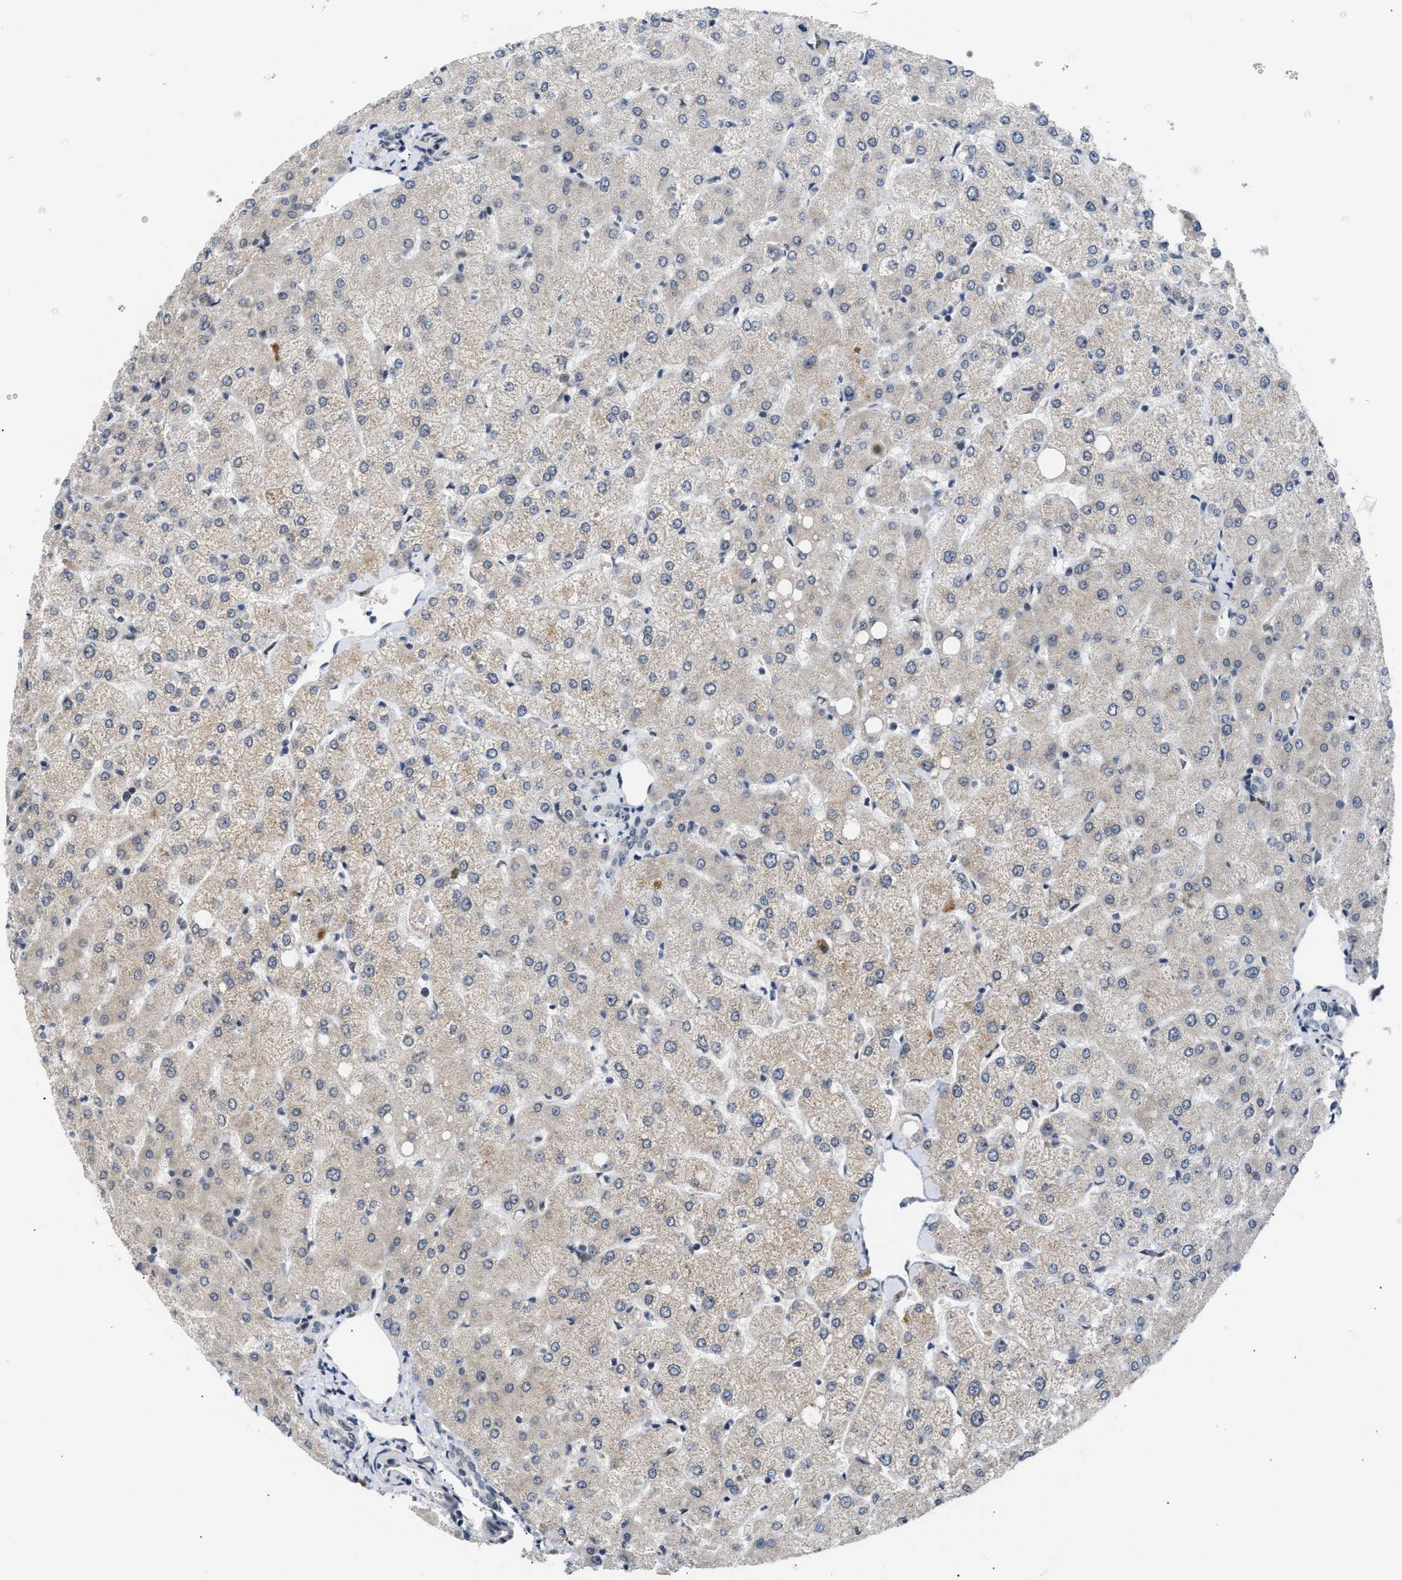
{"staining": {"intensity": "negative", "quantity": "none", "location": "none"}, "tissue": "liver", "cell_type": "Cholangiocytes", "image_type": "normal", "snomed": [{"axis": "morphology", "description": "Normal tissue, NOS"}, {"axis": "topography", "description": "Liver"}], "caption": "Immunohistochemistry (IHC) photomicrograph of benign liver stained for a protein (brown), which shows no positivity in cholangiocytes. (Brightfield microscopy of DAB immunohistochemistry (IHC) at high magnification).", "gene": "TXNRD3", "patient": {"sex": "female", "age": 54}}